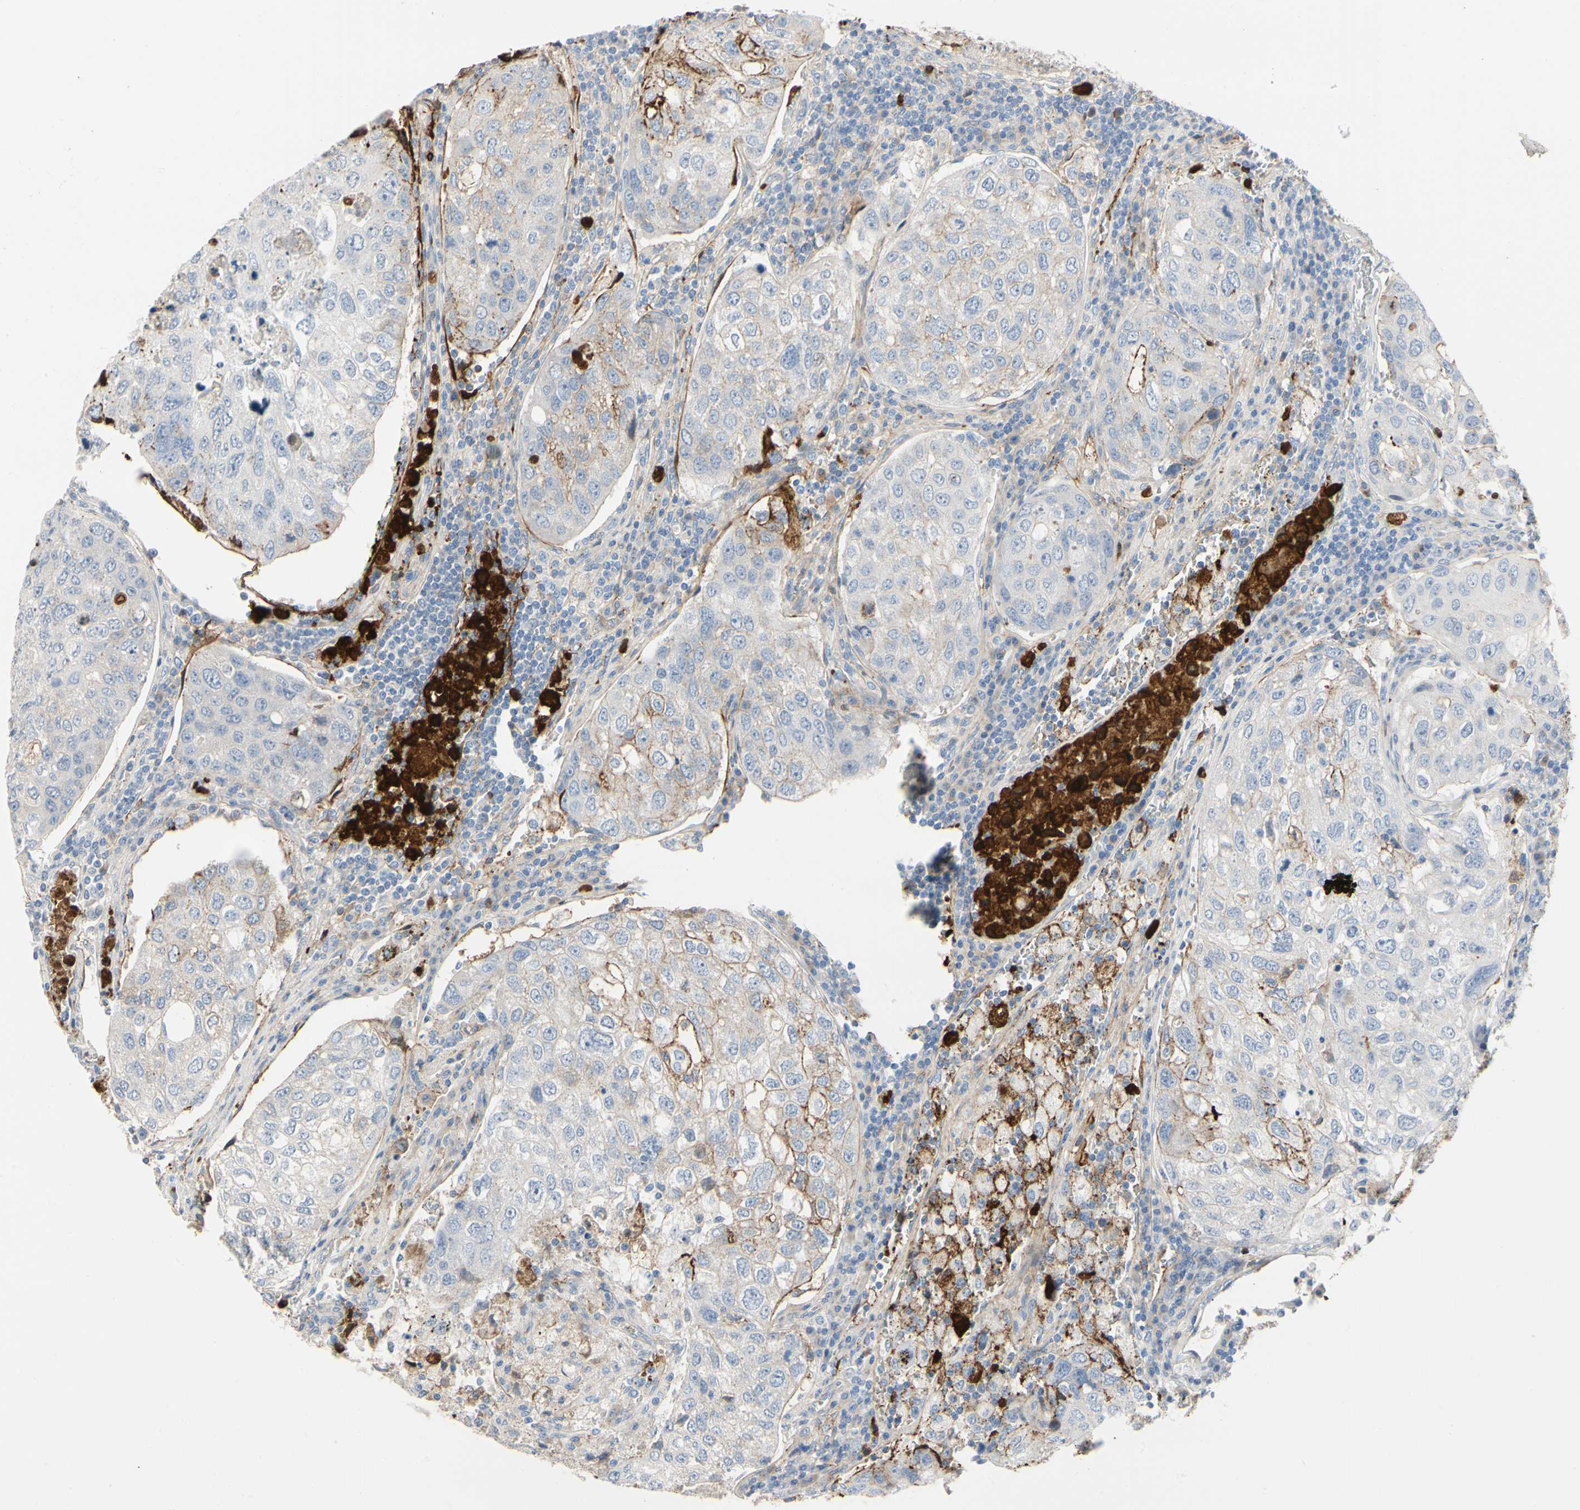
{"staining": {"intensity": "weak", "quantity": "25%-75%", "location": "cytoplasmic/membranous"}, "tissue": "urothelial cancer", "cell_type": "Tumor cells", "image_type": "cancer", "snomed": [{"axis": "morphology", "description": "Urothelial carcinoma, High grade"}, {"axis": "topography", "description": "Lymph node"}, {"axis": "topography", "description": "Urinary bladder"}], "caption": "Urothelial carcinoma (high-grade) was stained to show a protein in brown. There is low levels of weak cytoplasmic/membranous positivity in approximately 25%-75% of tumor cells.", "gene": "FGB", "patient": {"sex": "male", "age": 51}}